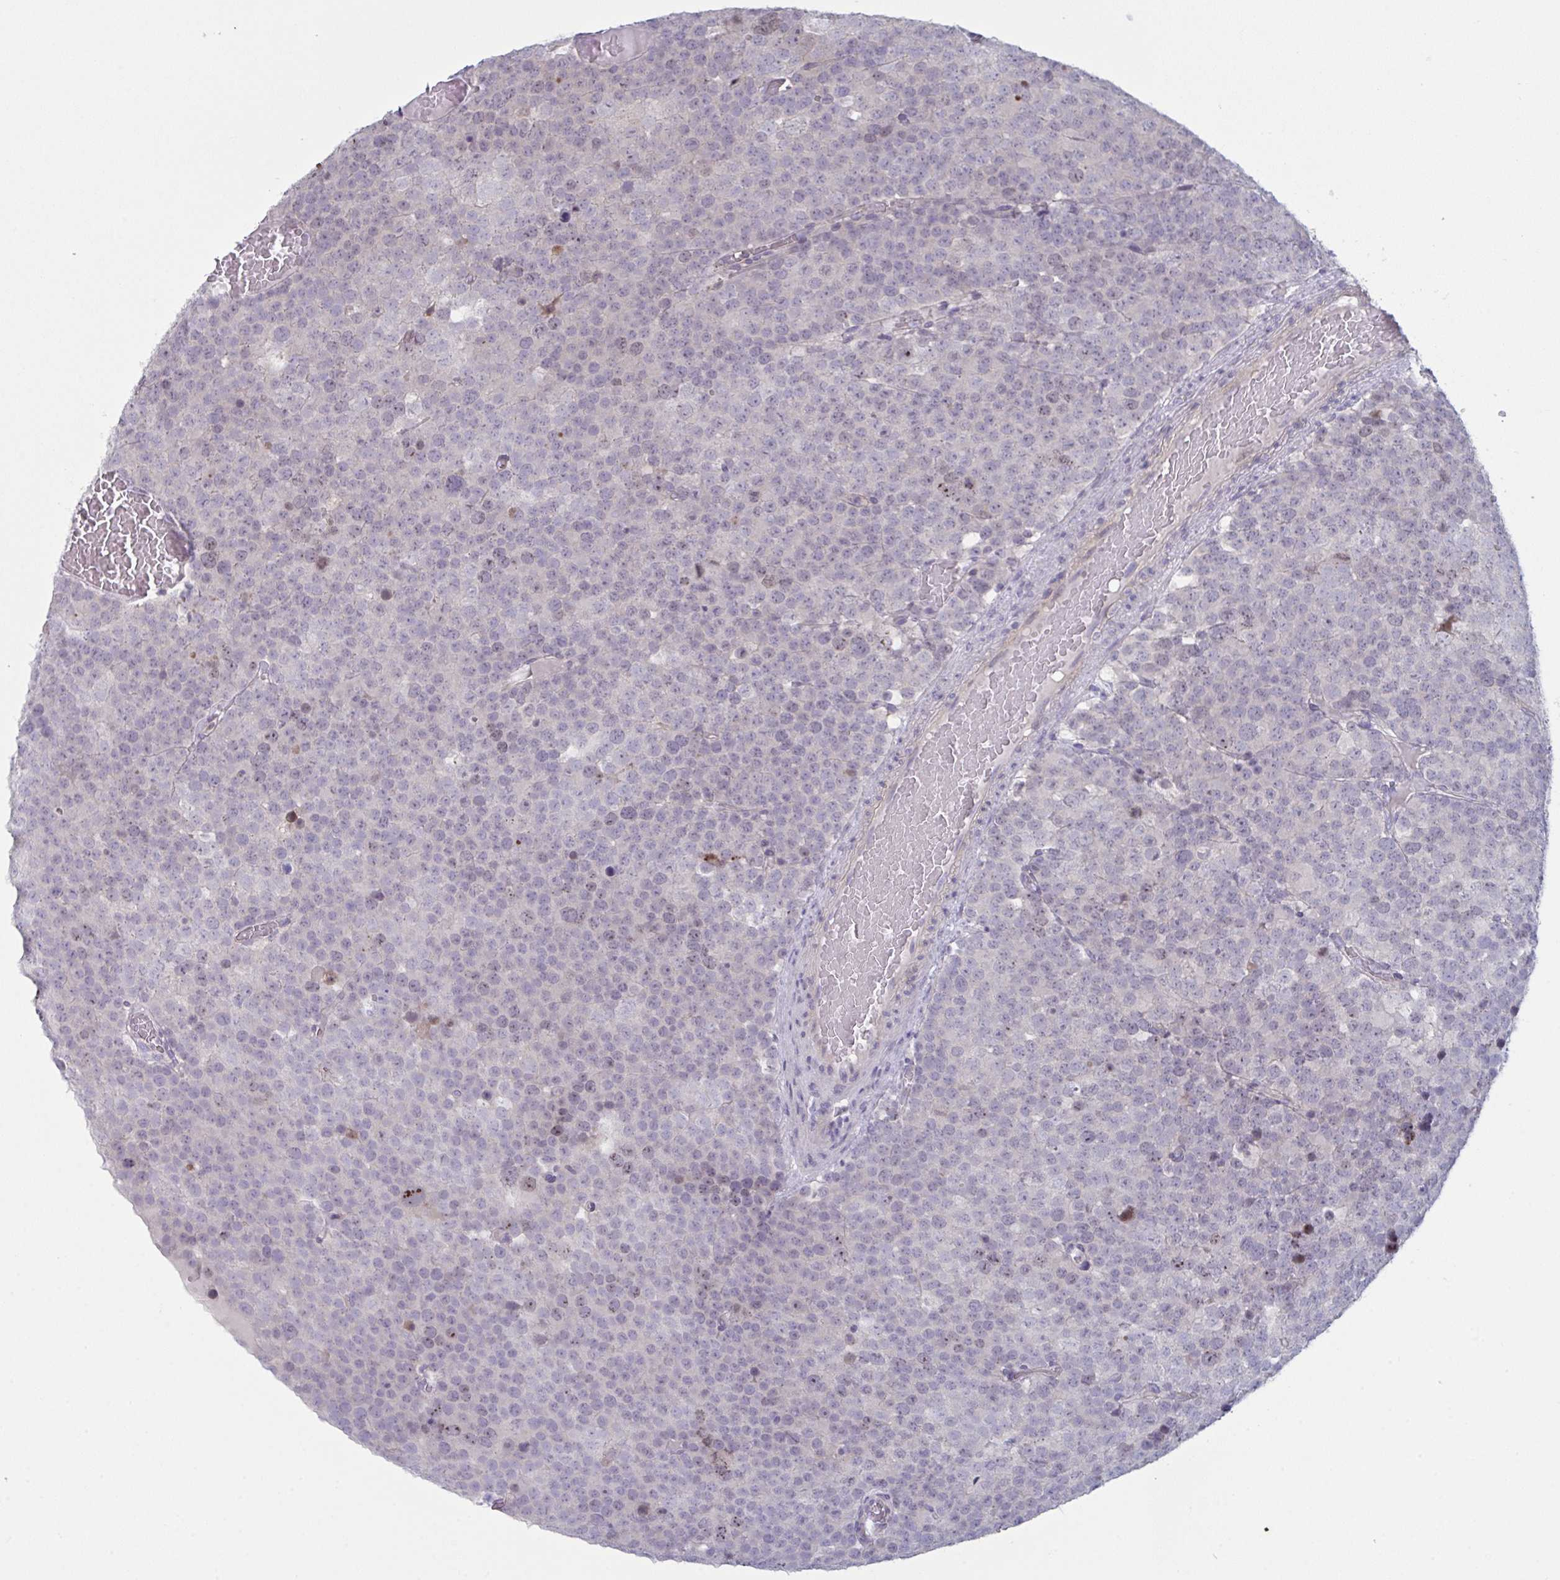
{"staining": {"intensity": "weak", "quantity": "25%-75%", "location": "nuclear"}, "tissue": "testis cancer", "cell_type": "Tumor cells", "image_type": "cancer", "snomed": [{"axis": "morphology", "description": "Seminoma, NOS"}, {"axis": "topography", "description": "Testis"}], "caption": "This is an image of immunohistochemistry (IHC) staining of testis cancer, which shows weak positivity in the nuclear of tumor cells.", "gene": "STK26", "patient": {"sex": "male", "age": 71}}